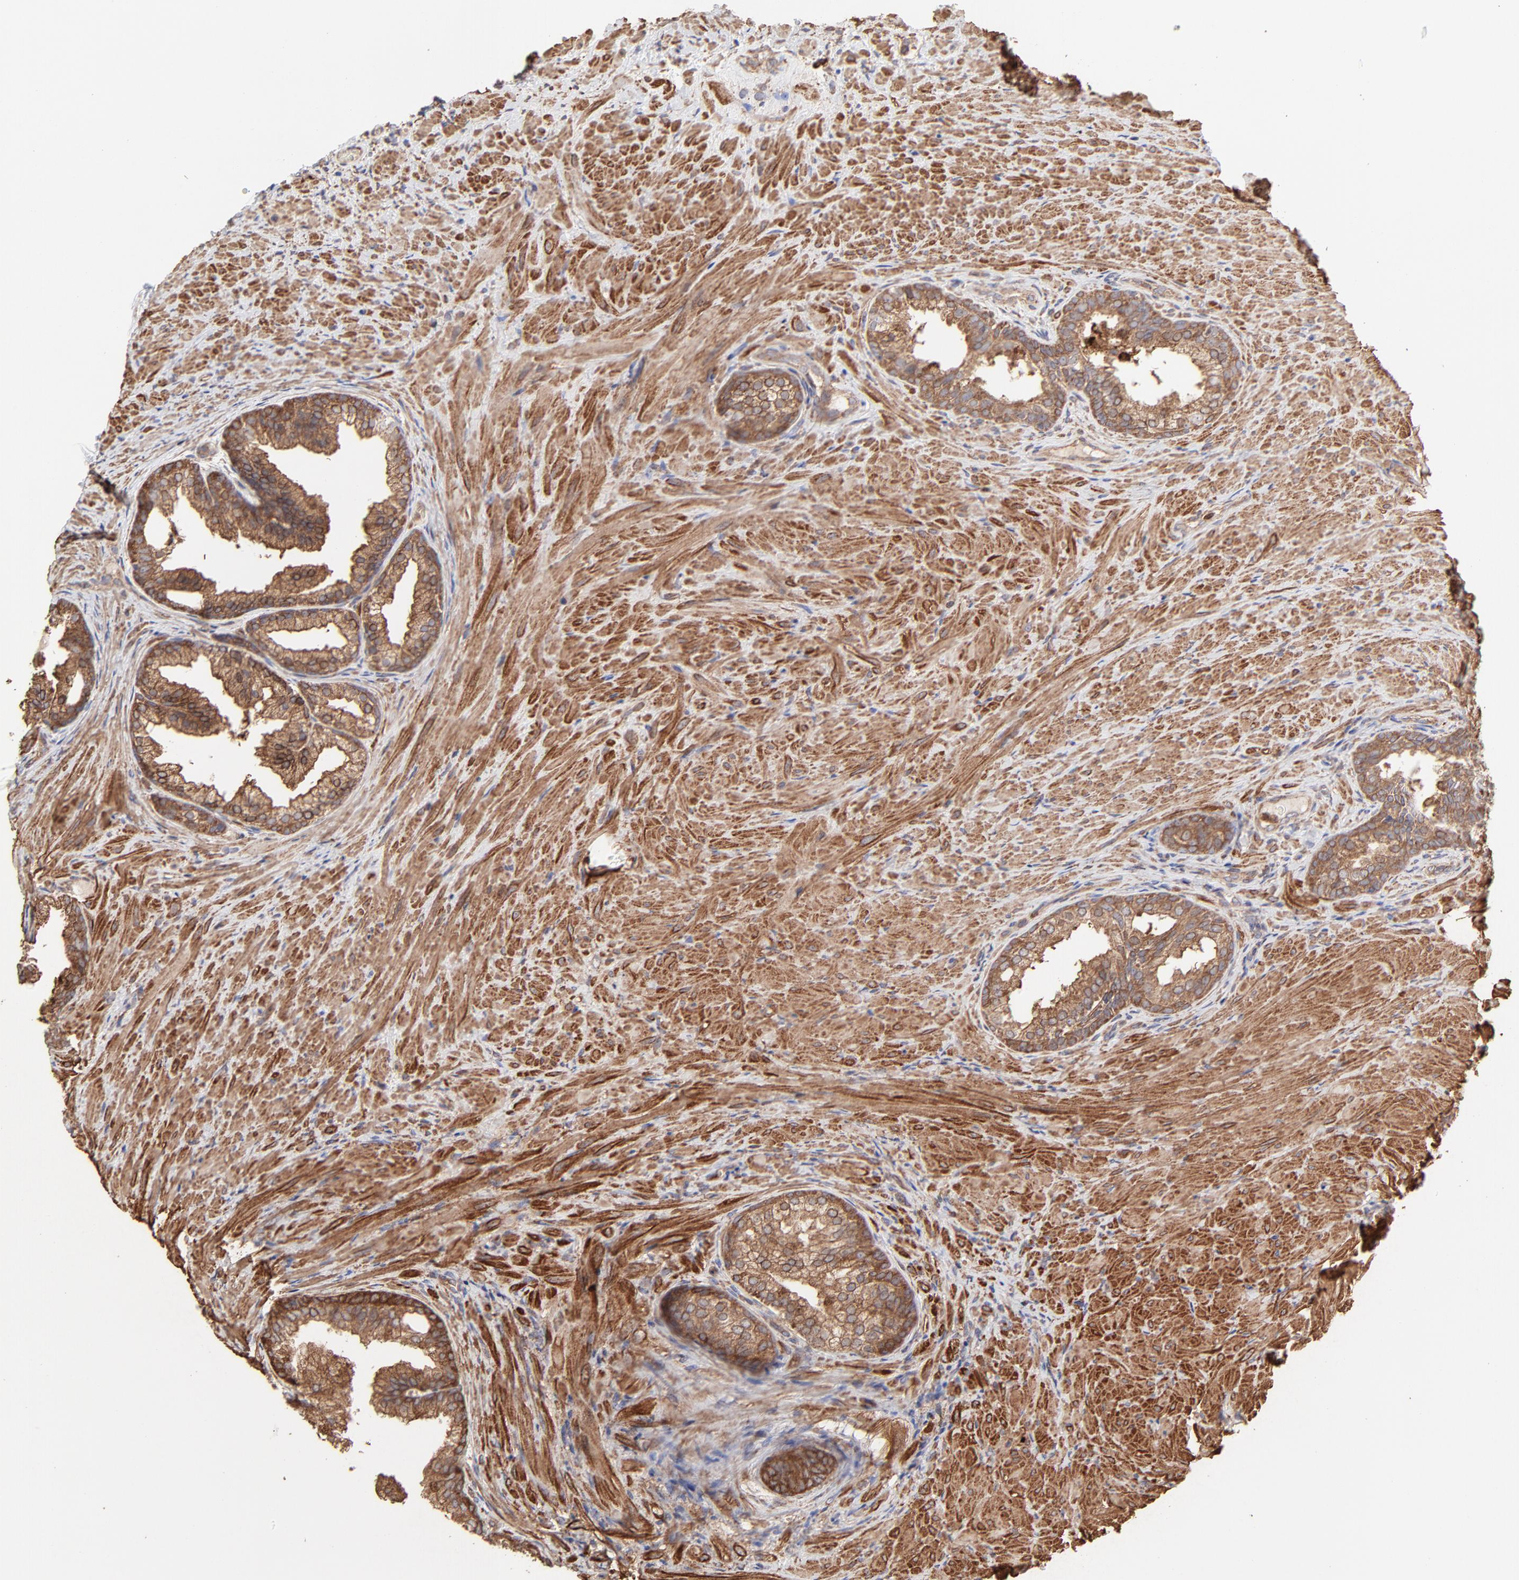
{"staining": {"intensity": "strong", "quantity": ">75%", "location": "cytoplasmic/membranous"}, "tissue": "prostate", "cell_type": "Glandular cells", "image_type": "normal", "snomed": [{"axis": "morphology", "description": "Normal tissue, NOS"}, {"axis": "topography", "description": "Prostate"}], "caption": "Strong cytoplasmic/membranous positivity for a protein is identified in about >75% of glandular cells of unremarkable prostate using immunohistochemistry (IHC).", "gene": "PFKM", "patient": {"sex": "male", "age": 76}}